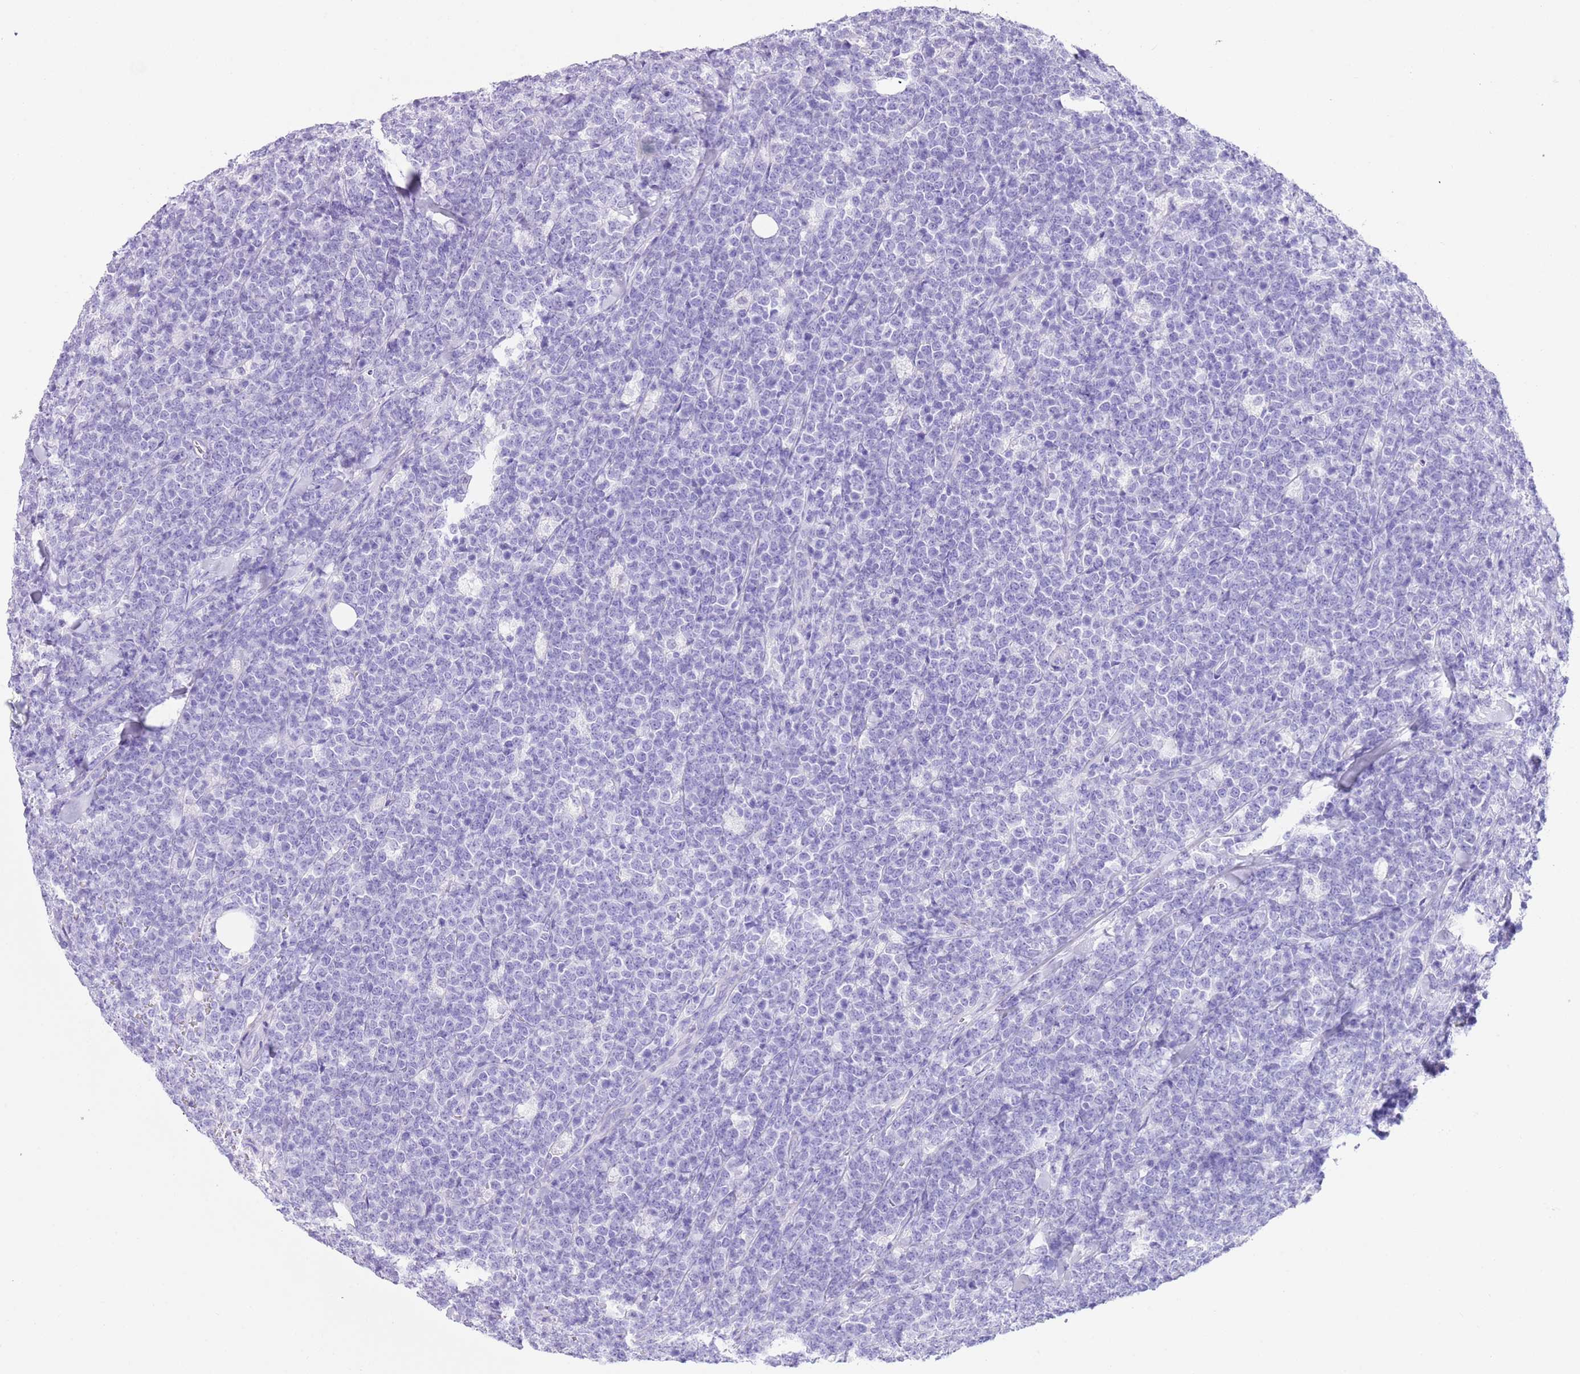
{"staining": {"intensity": "negative", "quantity": "none", "location": "none"}, "tissue": "lymphoma", "cell_type": "Tumor cells", "image_type": "cancer", "snomed": [{"axis": "morphology", "description": "Malignant lymphoma, non-Hodgkin's type, High grade"}, {"axis": "topography", "description": "Small intestine"}], "caption": "High magnification brightfield microscopy of malignant lymphoma, non-Hodgkin's type (high-grade) stained with DAB (brown) and counterstained with hematoxylin (blue): tumor cells show no significant expression.", "gene": "TMEM185B", "patient": {"sex": "male", "age": 8}}